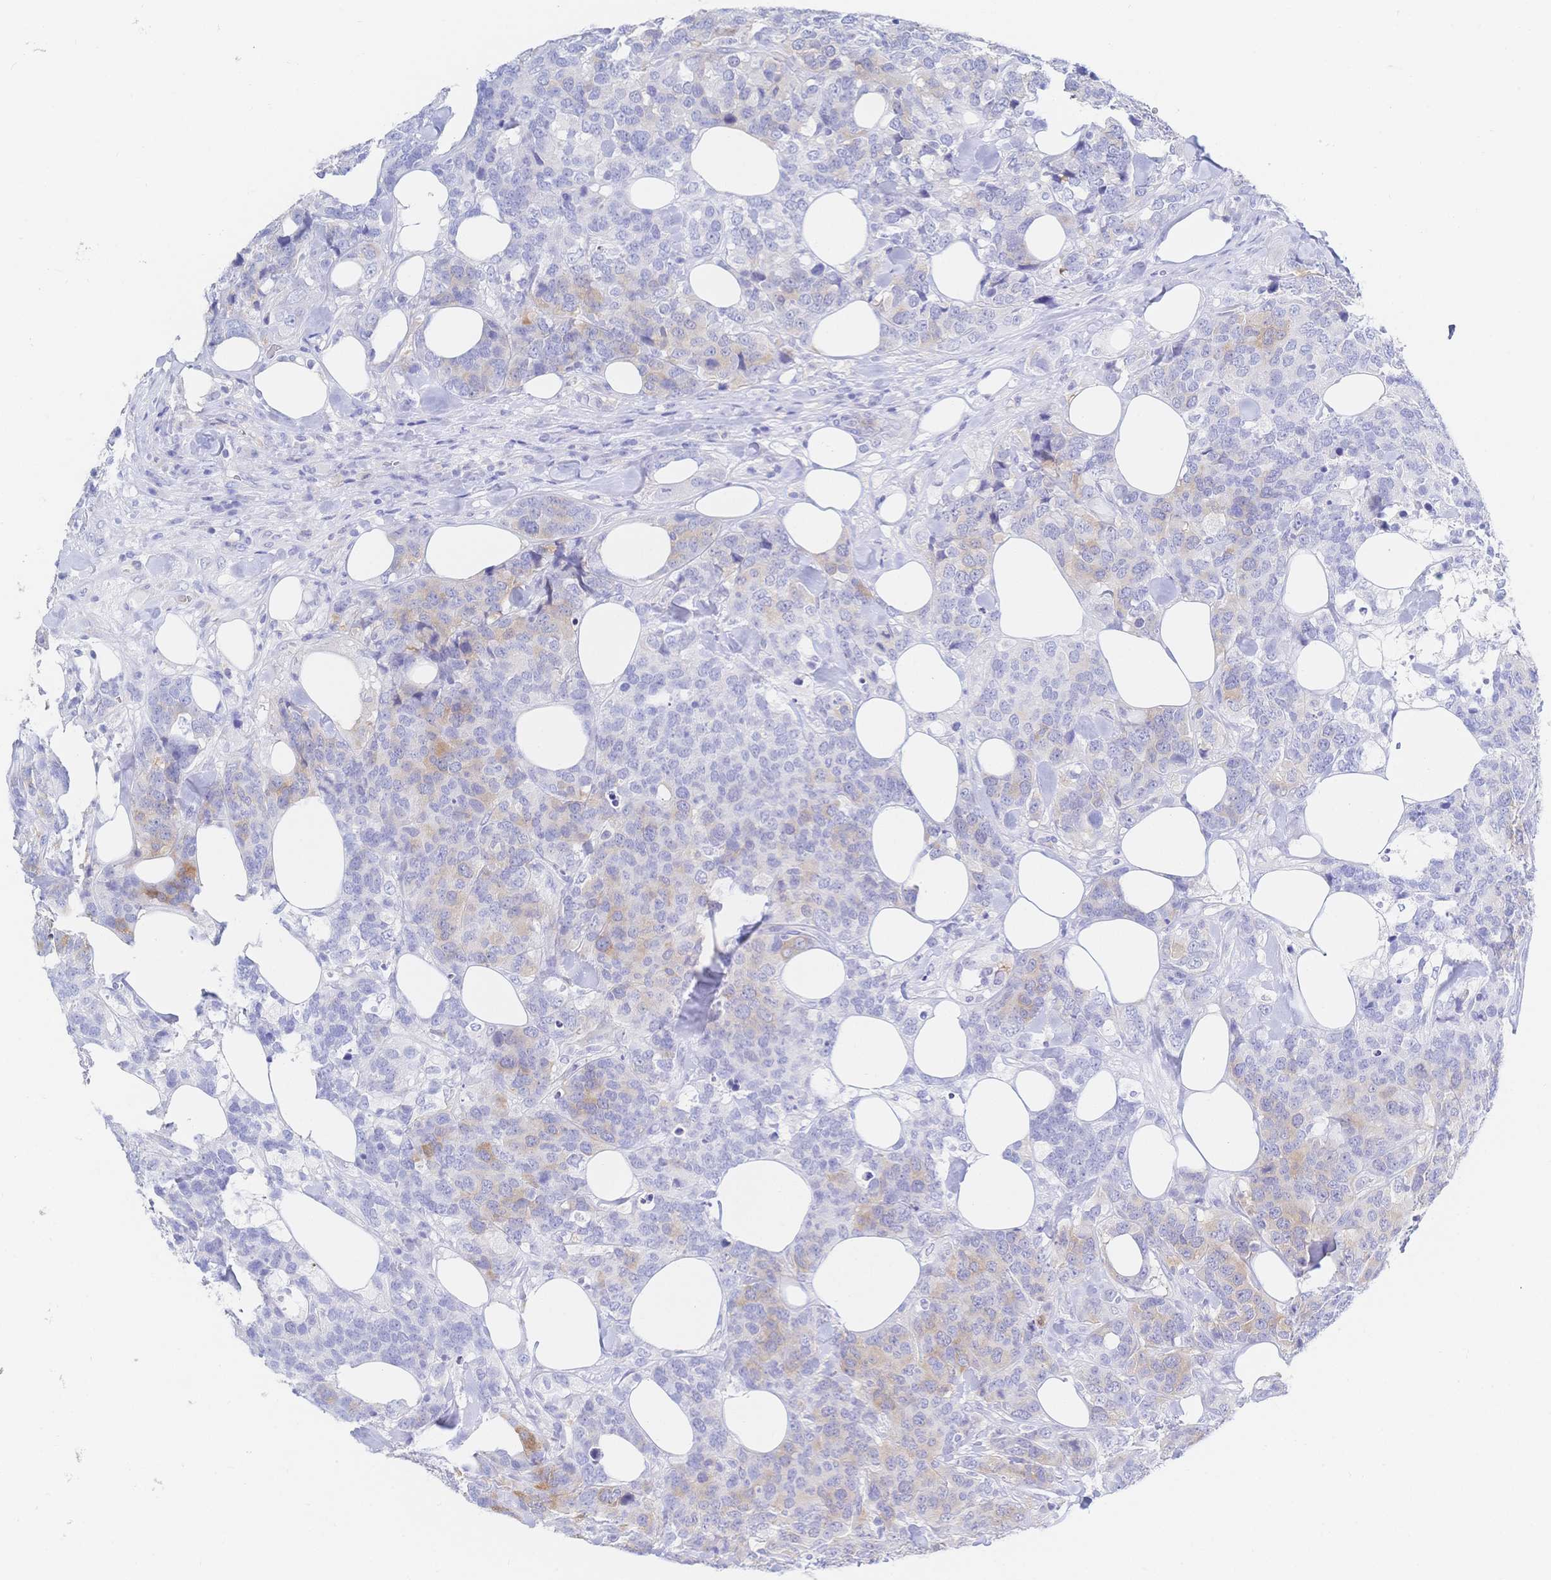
{"staining": {"intensity": "weak", "quantity": "<25%", "location": "cytoplasmic/membranous"}, "tissue": "breast cancer", "cell_type": "Tumor cells", "image_type": "cancer", "snomed": [{"axis": "morphology", "description": "Lobular carcinoma"}, {"axis": "topography", "description": "Breast"}], "caption": "This histopathology image is of breast cancer stained with immunohistochemistry to label a protein in brown with the nuclei are counter-stained blue. There is no staining in tumor cells.", "gene": "RRM1", "patient": {"sex": "female", "age": 59}}